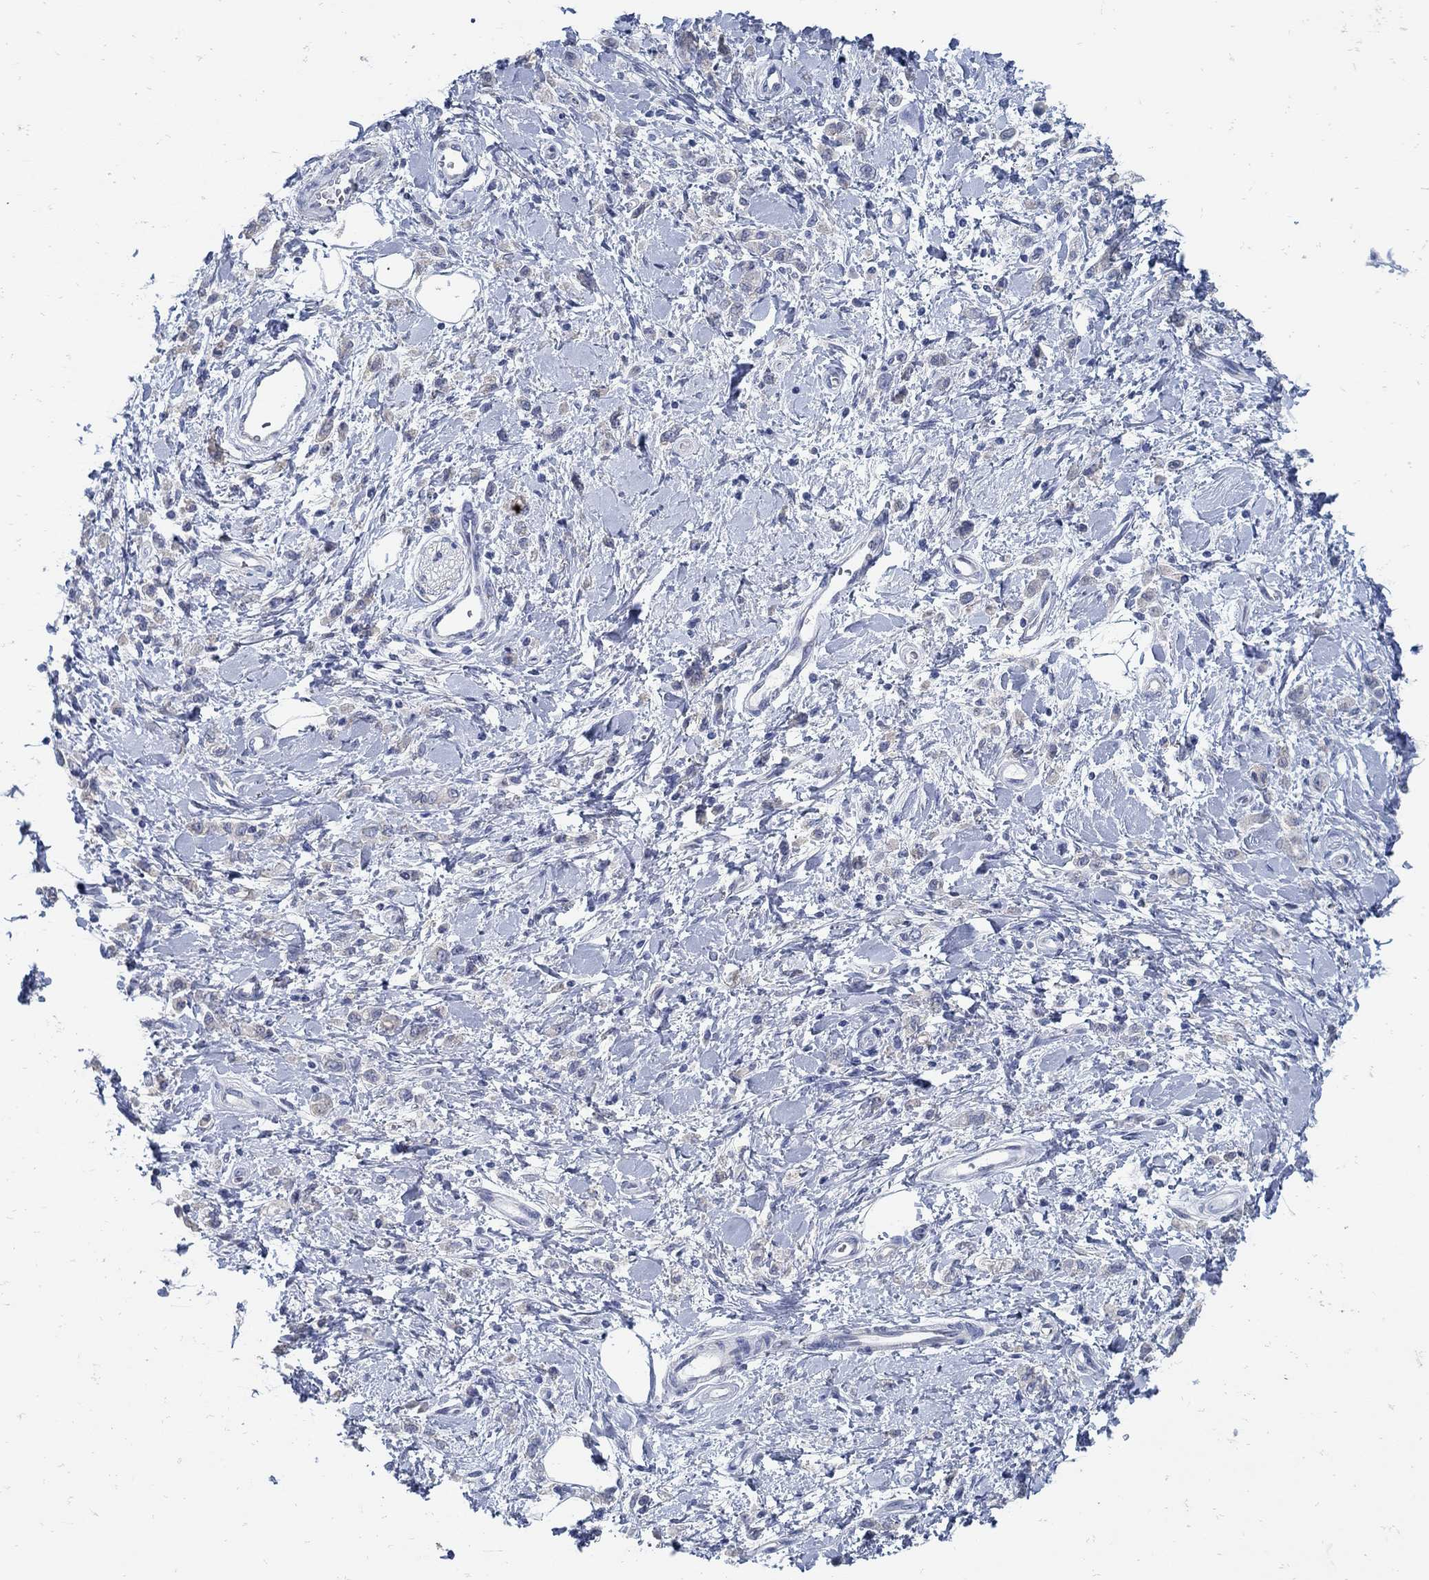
{"staining": {"intensity": "negative", "quantity": "none", "location": "none"}, "tissue": "stomach cancer", "cell_type": "Tumor cells", "image_type": "cancer", "snomed": [{"axis": "morphology", "description": "Adenocarcinoma, NOS"}, {"axis": "topography", "description": "Stomach"}], "caption": "High magnification brightfield microscopy of adenocarcinoma (stomach) stained with DAB (3,3'-diaminobenzidine) (brown) and counterstained with hematoxylin (blue): tumor cells show no significant staining.", "gene": "ZFAND4", "patient": {"sex": "male", "age": 77}}